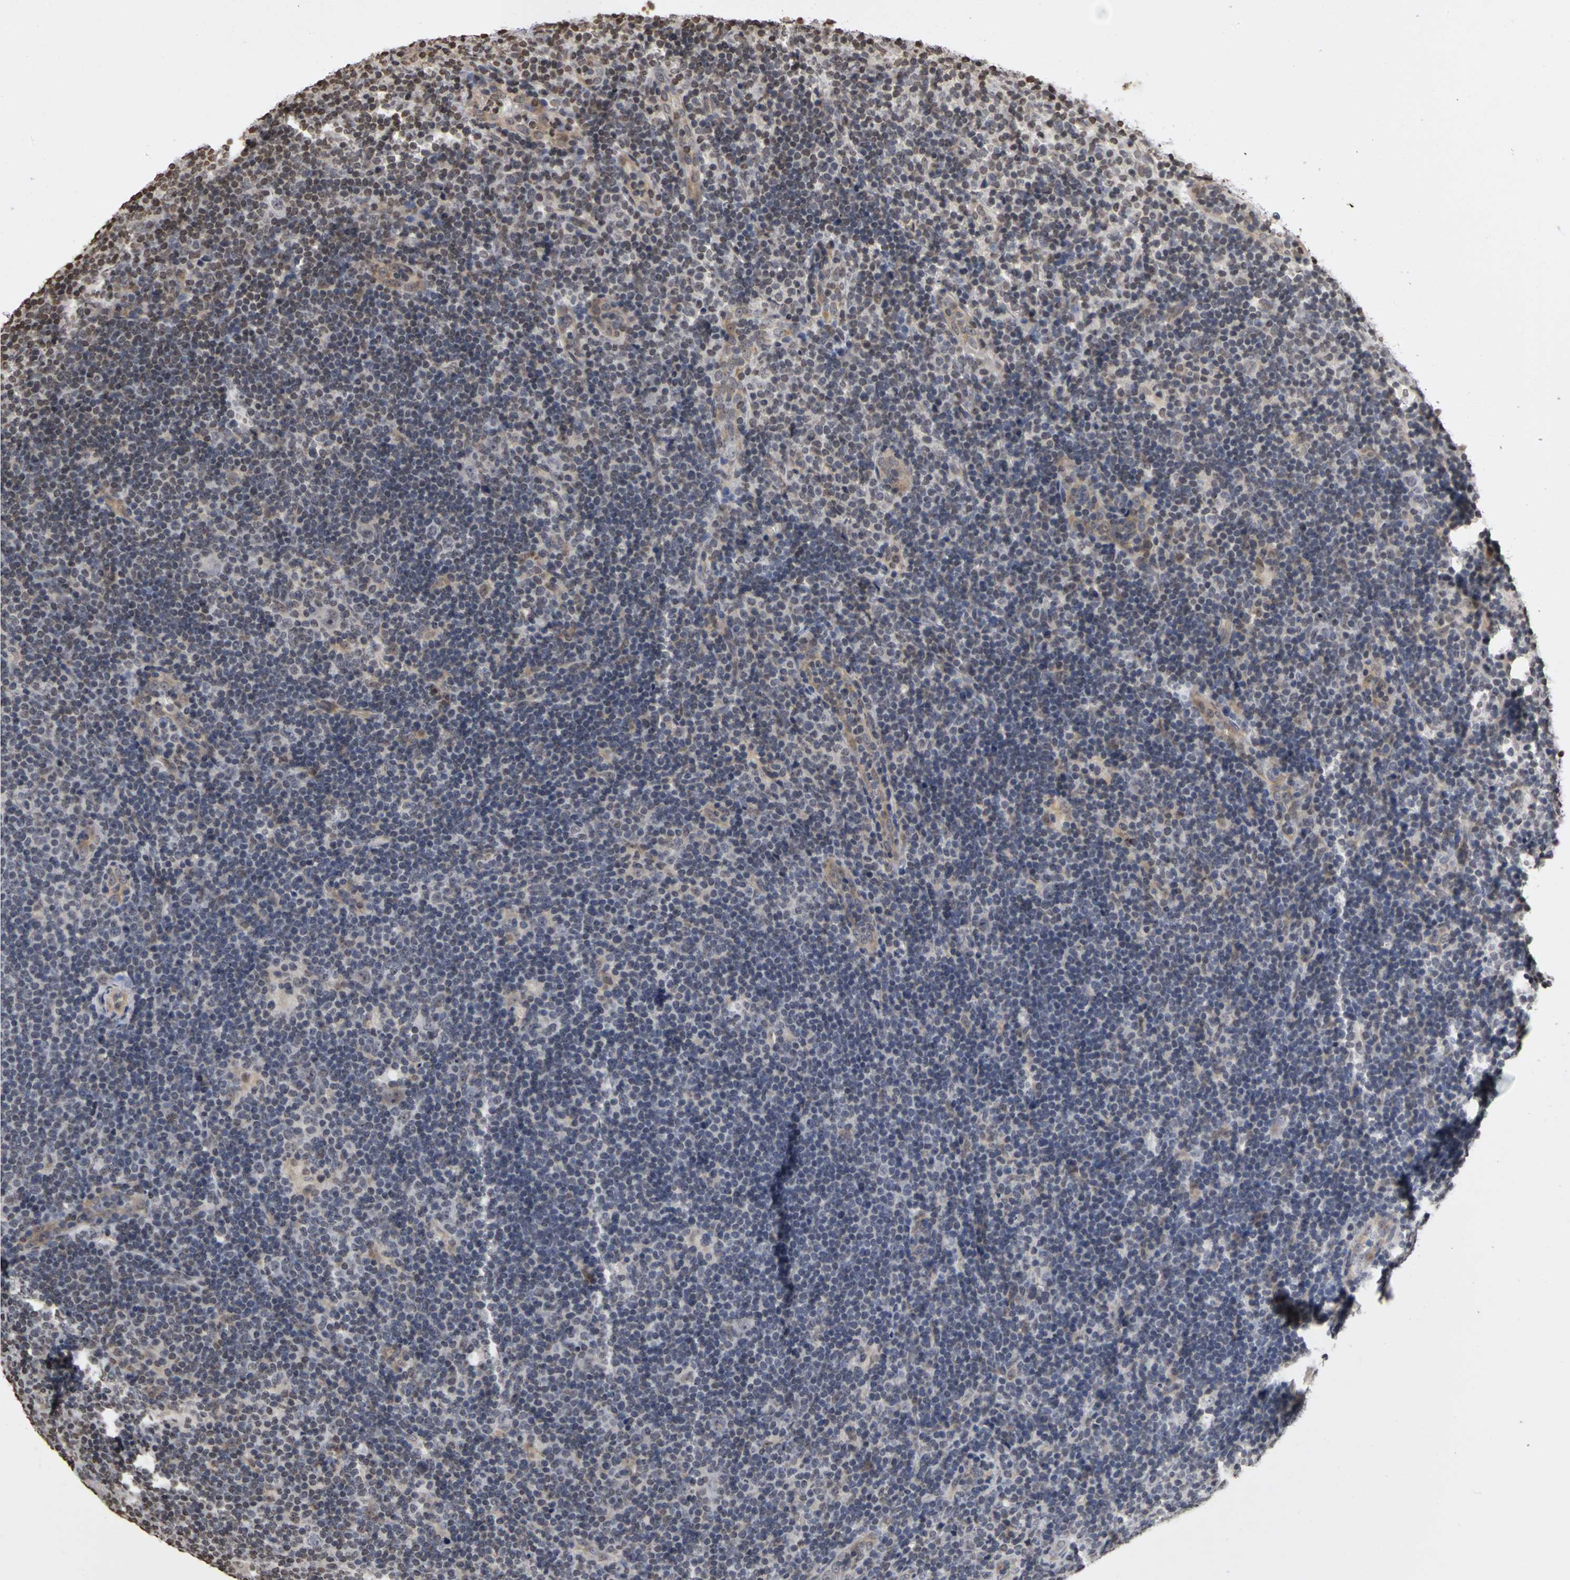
{"staining": {"intensity": "negative", "quantity": "none", "location": "none"}, "tissue": "lymphoma", "cell_type": "Tumor cells", "image_type": "cancer", "snomed": [{"axis": "morphology", "description": "Hodgkin's disease, NOS"}, {"axis": "topography", "description": "Lymph node"}], "caption": "Immunohistochemistry (IHC) histopathology image of neoplastic tissue: human Hodgkin's disease stained with DAB reveals no significant protein positivity in tumor cells.", "gene": "ERCC2", "patient": {"sex": "female", "age": 57}}